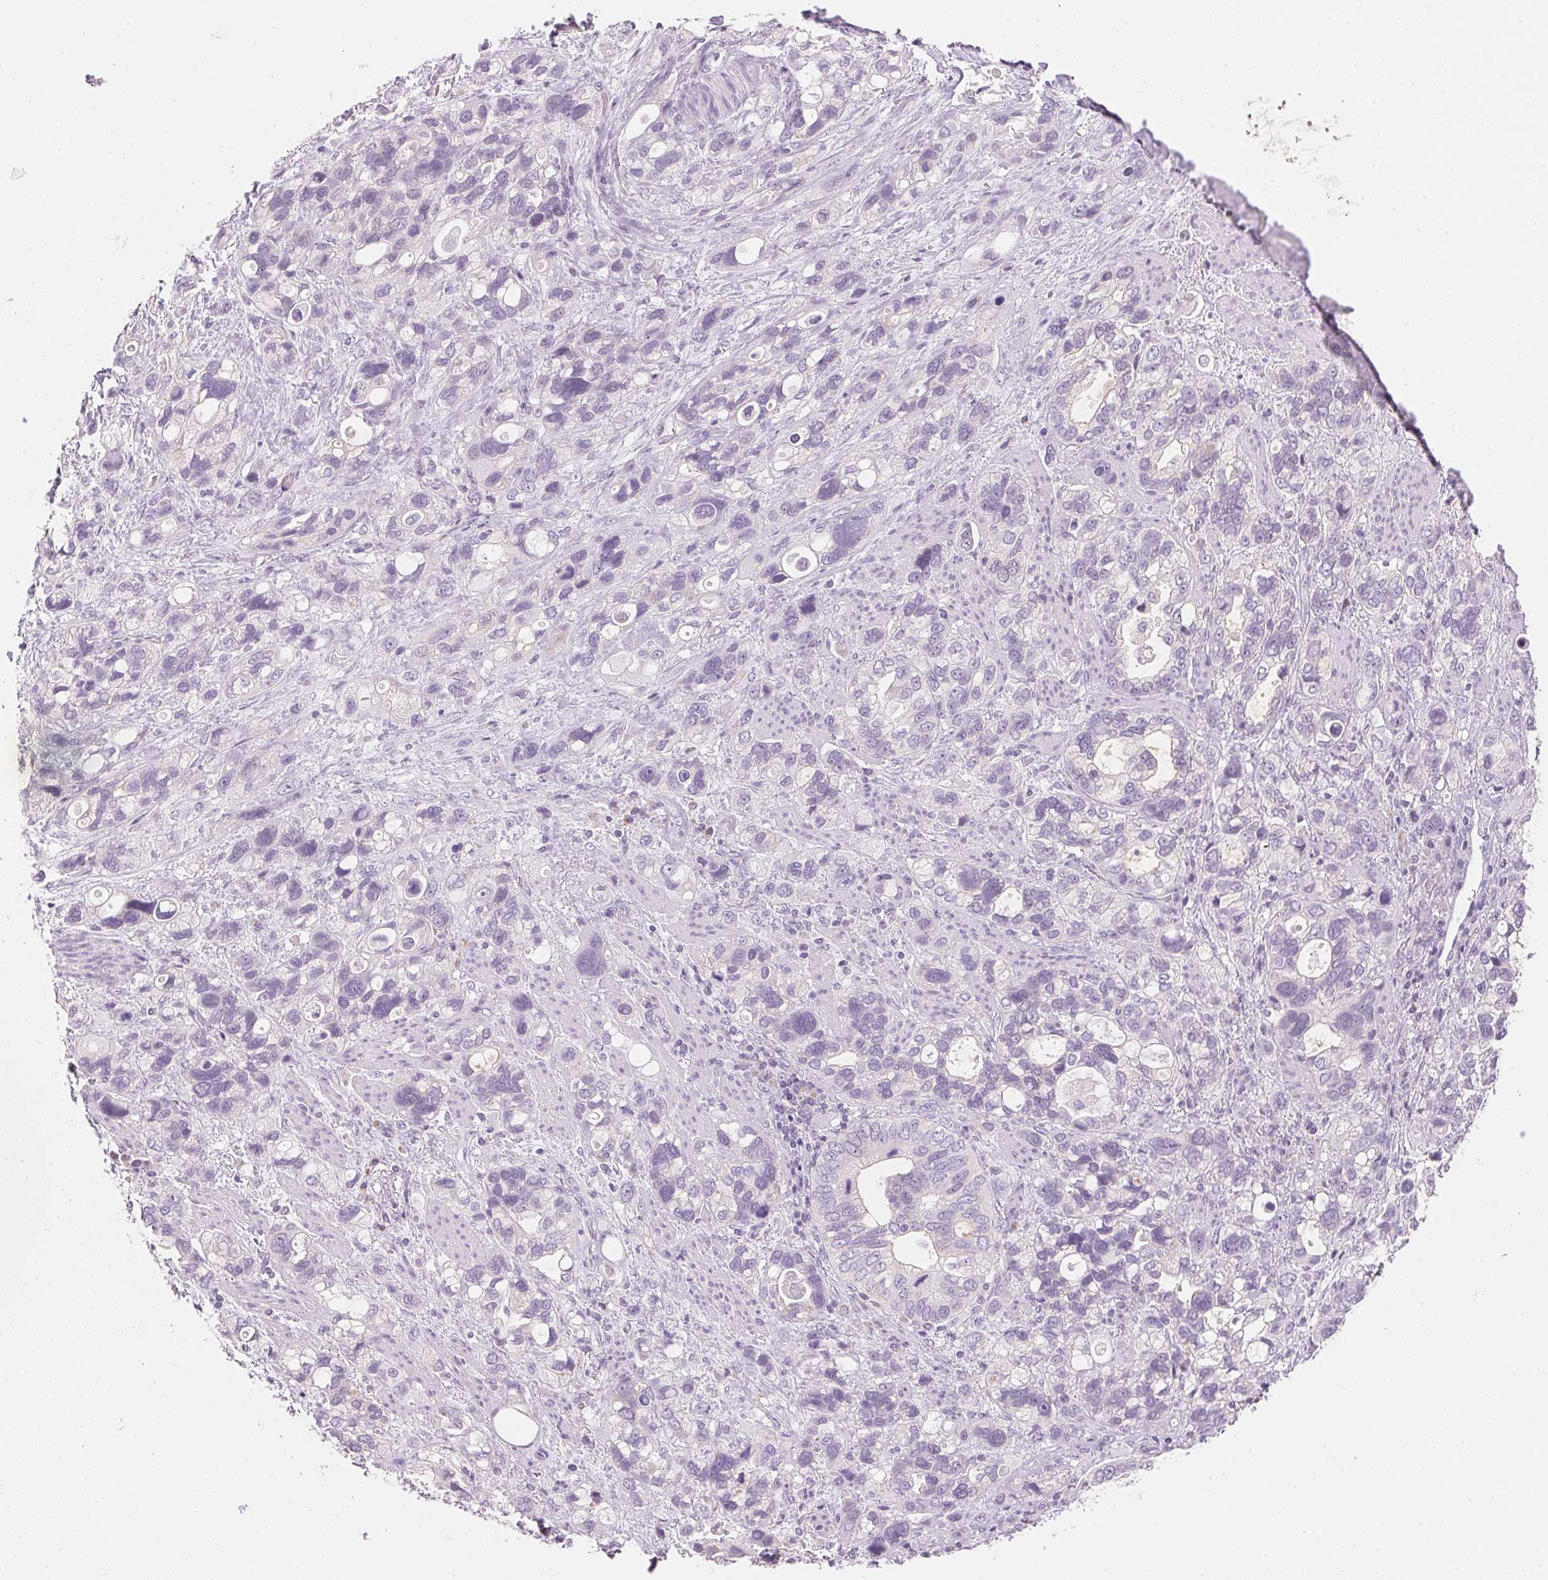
{"staining": {"intensity": "negative", "quantity": "none", "location": "none"}, "tissue": "stomach cancer", "cell_type": "Tumor cells", "image_type": "cancer", "snomed": [{"axis": "morphology", "description": "Adenocarcinoma, NOS"}, {"axis": "topography", "description": "Stomach, upper"}], "caption": "Immunohistochemical staining of human stomach adenocarcinoma demonstrates no significant expression in tumor cells.", "gene": "HOXB13", "patient": {"sex": "female", "age": 81}}